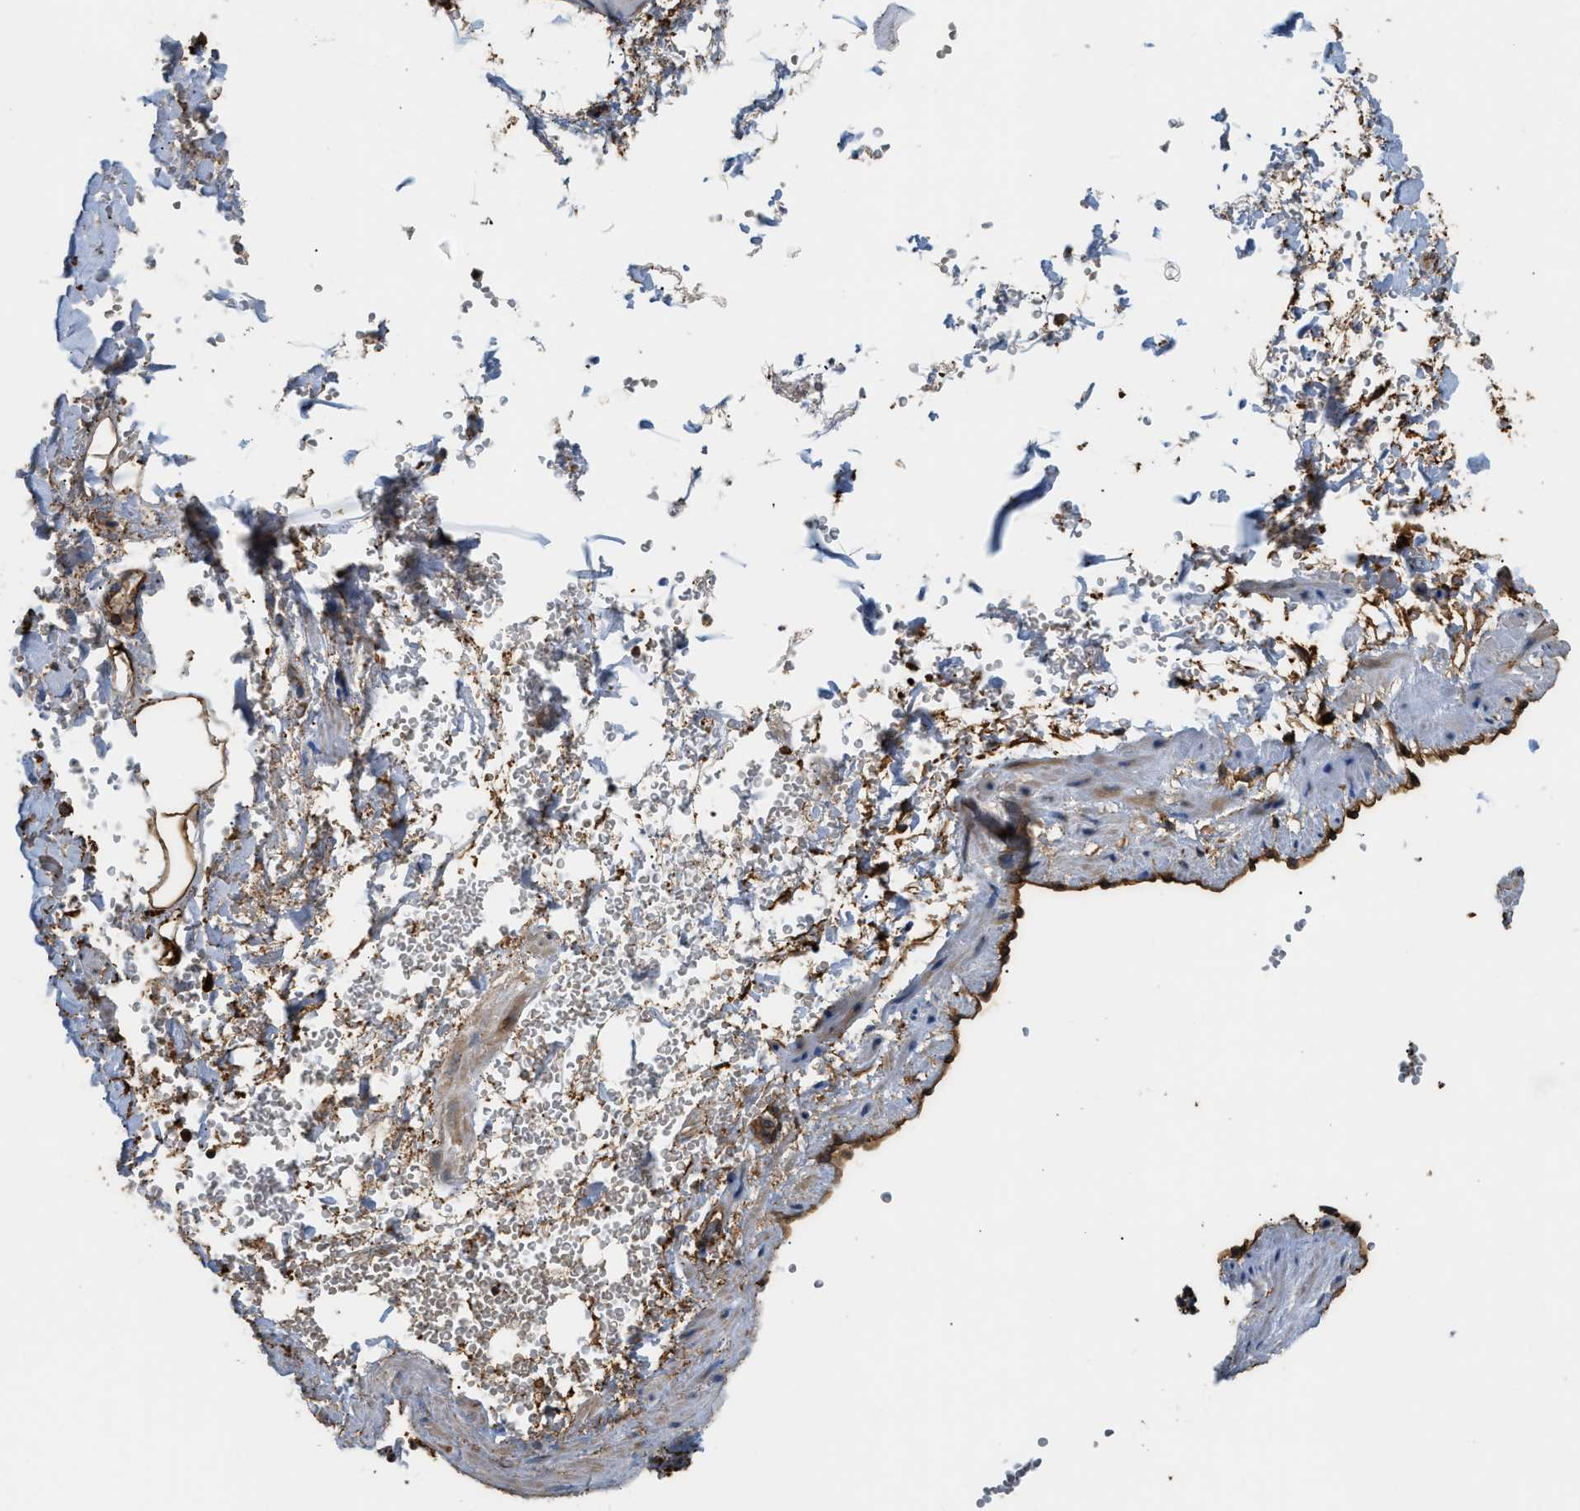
{"staining": {"intensity": "moderate", "quantity": ">75%", "location": "cytoplasmic/membranous"}, "tissue": "adipose tissue", "cell_type": "Adipocytes", "image_type": "normal", "snomed": [{"axis": "morphology", "description": "Normal tissue, NOS"}, {"axis": "topography", "description": "Soft tissue"}, {"axis": "topography", "description": "Vascular tissue"}], "caption": "DAB immunohistochemical staining of unremarkable human adipose tissue shows moderate cytoplasmic/membranous protein expression in about >75% of adipocytes. Using DAB (3,3'-diaminobenzidine) (brown) and hematoxylin (blue) stains, captured at high magnification using brightfield microscopy.", "gene": "DDHD2", "patient": {"sex": "female", "age": 35}}